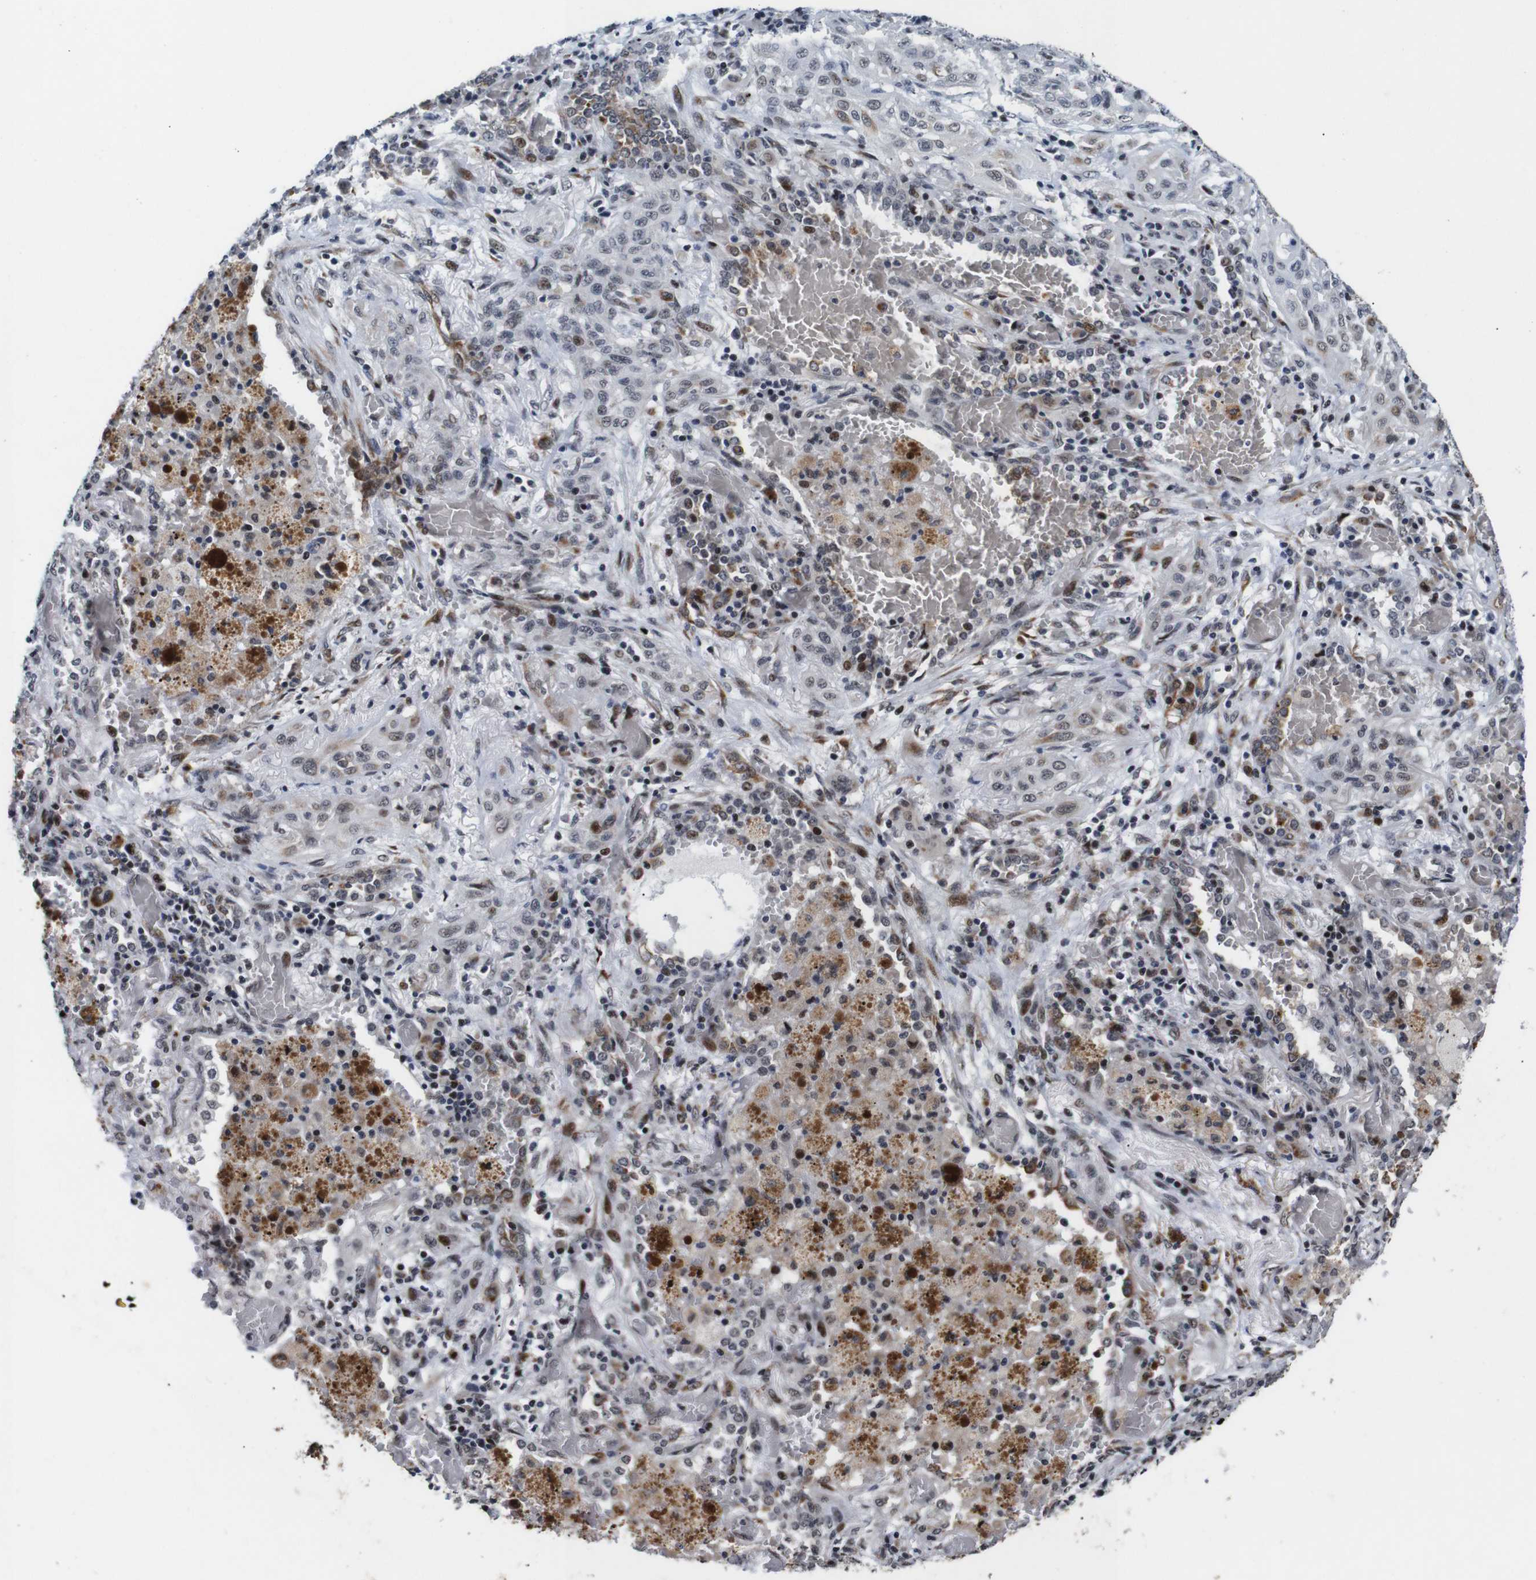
{"staining": {"intensity": "moderate", "quantity": "<25%", "location": "cytoplasmic/membranous,nuclear"}, "tissue": "lung cancer", "cell_type": "Tumor cells", "image_type": "cancer", "snomed": [{"axis": "morphology", "description": "Squamous cell carcinoma, NOS"}, {"axis": "topography", "description": "Lung"}], "caption": "Lung squamous cell carcinoma tissue reveals moderate cytoplasmic/membranous and nuclear expression in approximately <25% of tumor cells", "gene": "EIF4G1", "patient": {"sex": "female", "age": 47}}